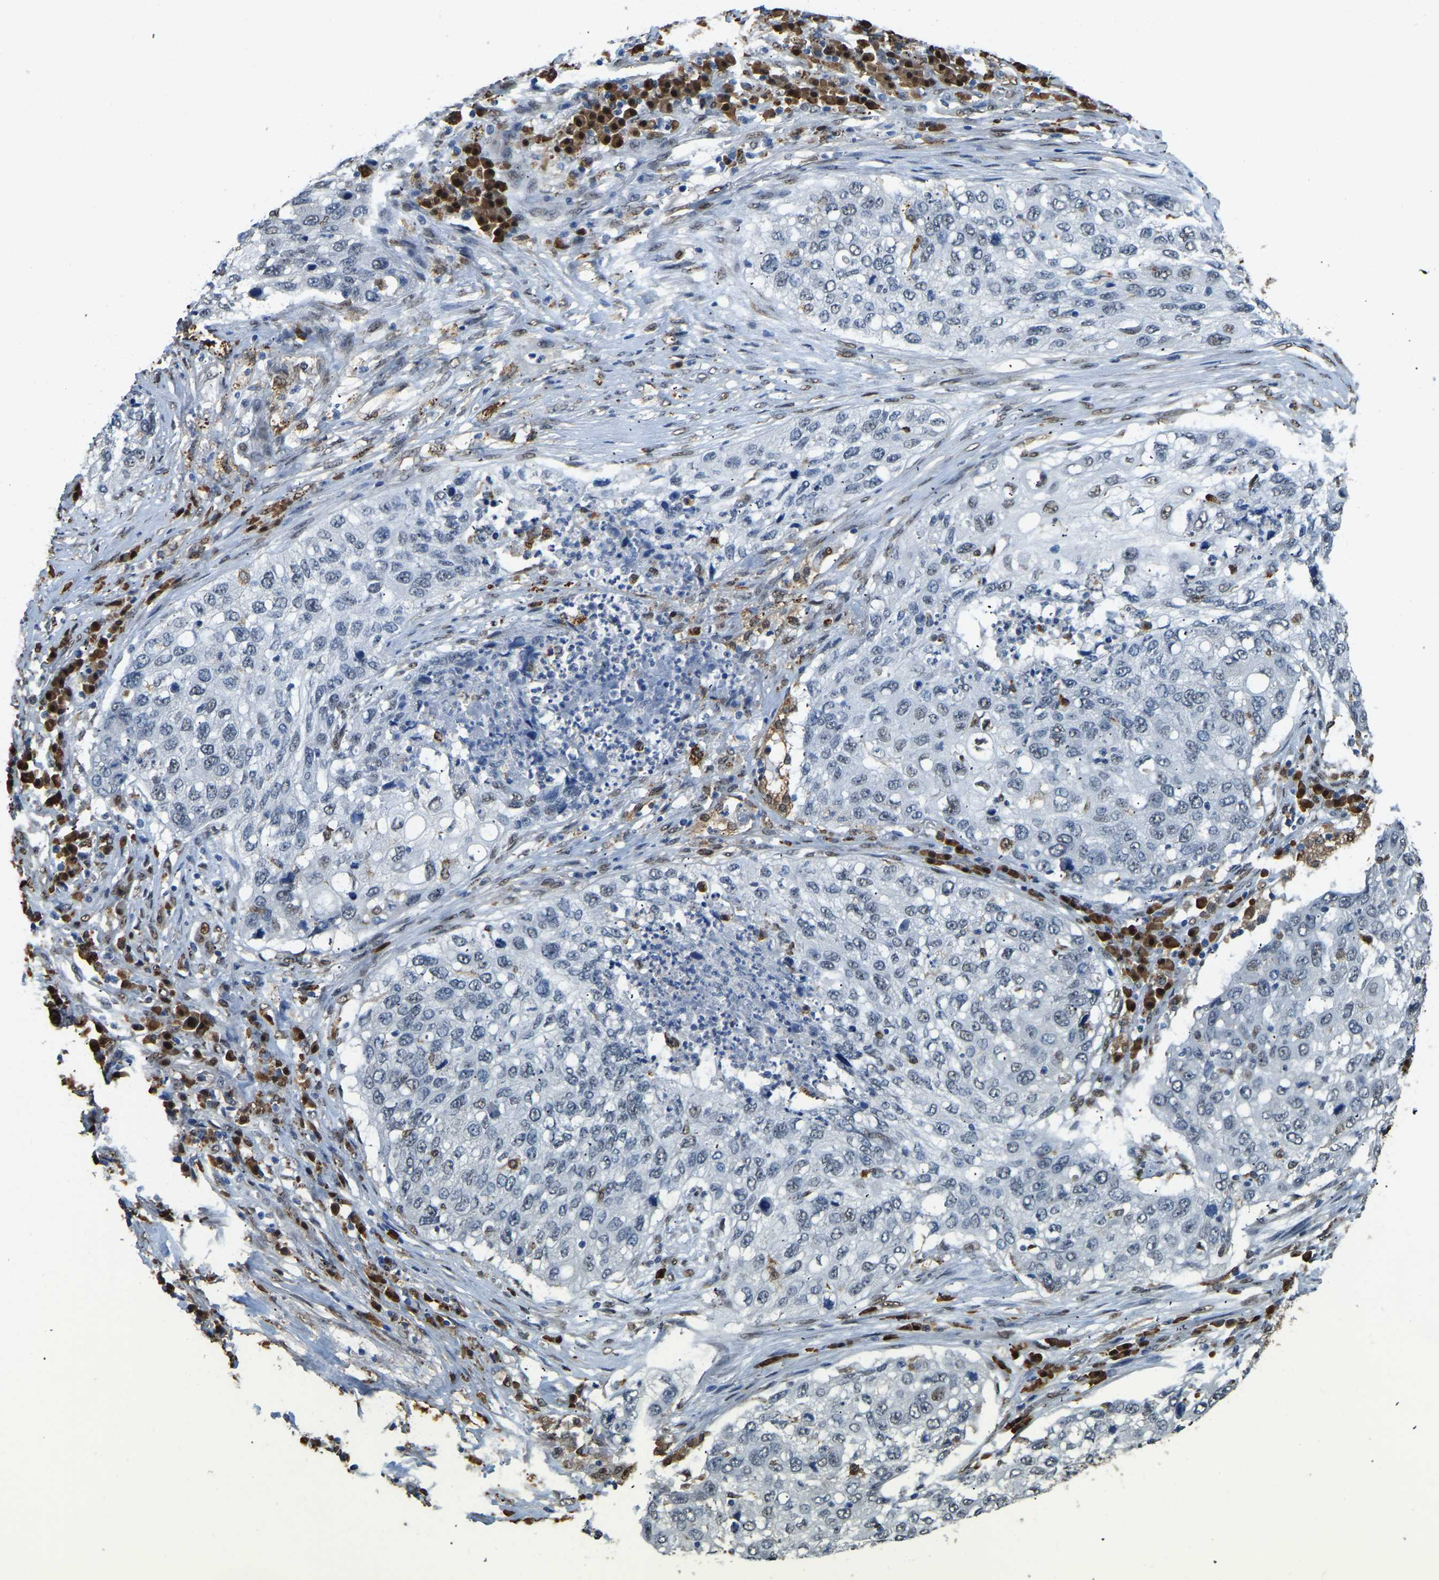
{"staining": {"intensity": "negative", "quantity": "none", "location": "none"}, "tissue": "lung cancer", "cell_type": "Tumor cells", "image_type": "cancer", "snomed": [{"axis": "morphology", "description": "Squamous cell carcinoma, NOS"}, {"axis": "topography", "description": "Lung"}], "caption": "Immunohistochemistry image of human lung squamous cell carcinoma stained for a protein (brown), which displays no staining in tumor cells.", "gene": "NANS", "patient": {"sex": "female", "age": 63}}